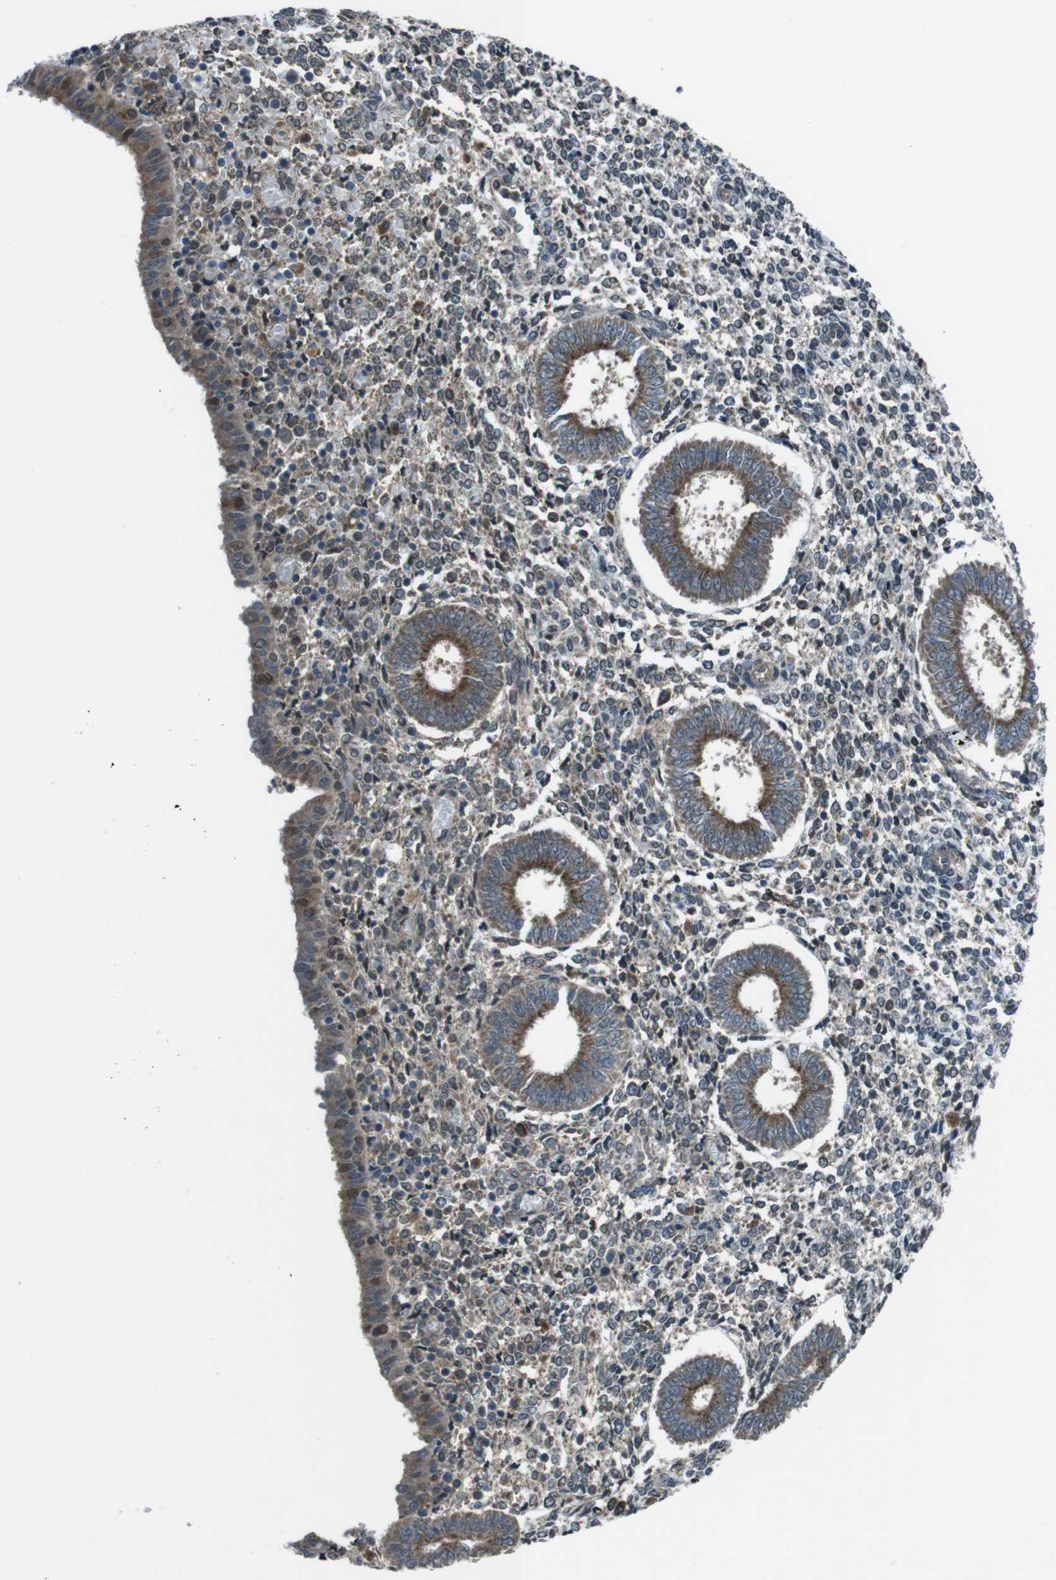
{"staining": {"intensity": "weak", "quantity": "25%-75%", "location": "cytoplasmic/membranous"}, "tissue": "endometrium", "cell_type": "Cells in endometrial stroma", "image_type": "normal", "snomed": [{"axis": "morphology", "description": "Normal tissue, NOS"}, {"axis": "topography", "description": "Endometrium"}], "caption": "Cells in endometrial stroma display low levels of weak cytoplasmic/membranous positivity in approximately 25%-75% of cells in unremarkable human endometrium.", "gene": "SLC27A4", "patient": {"sex": "female", "age": 35}}